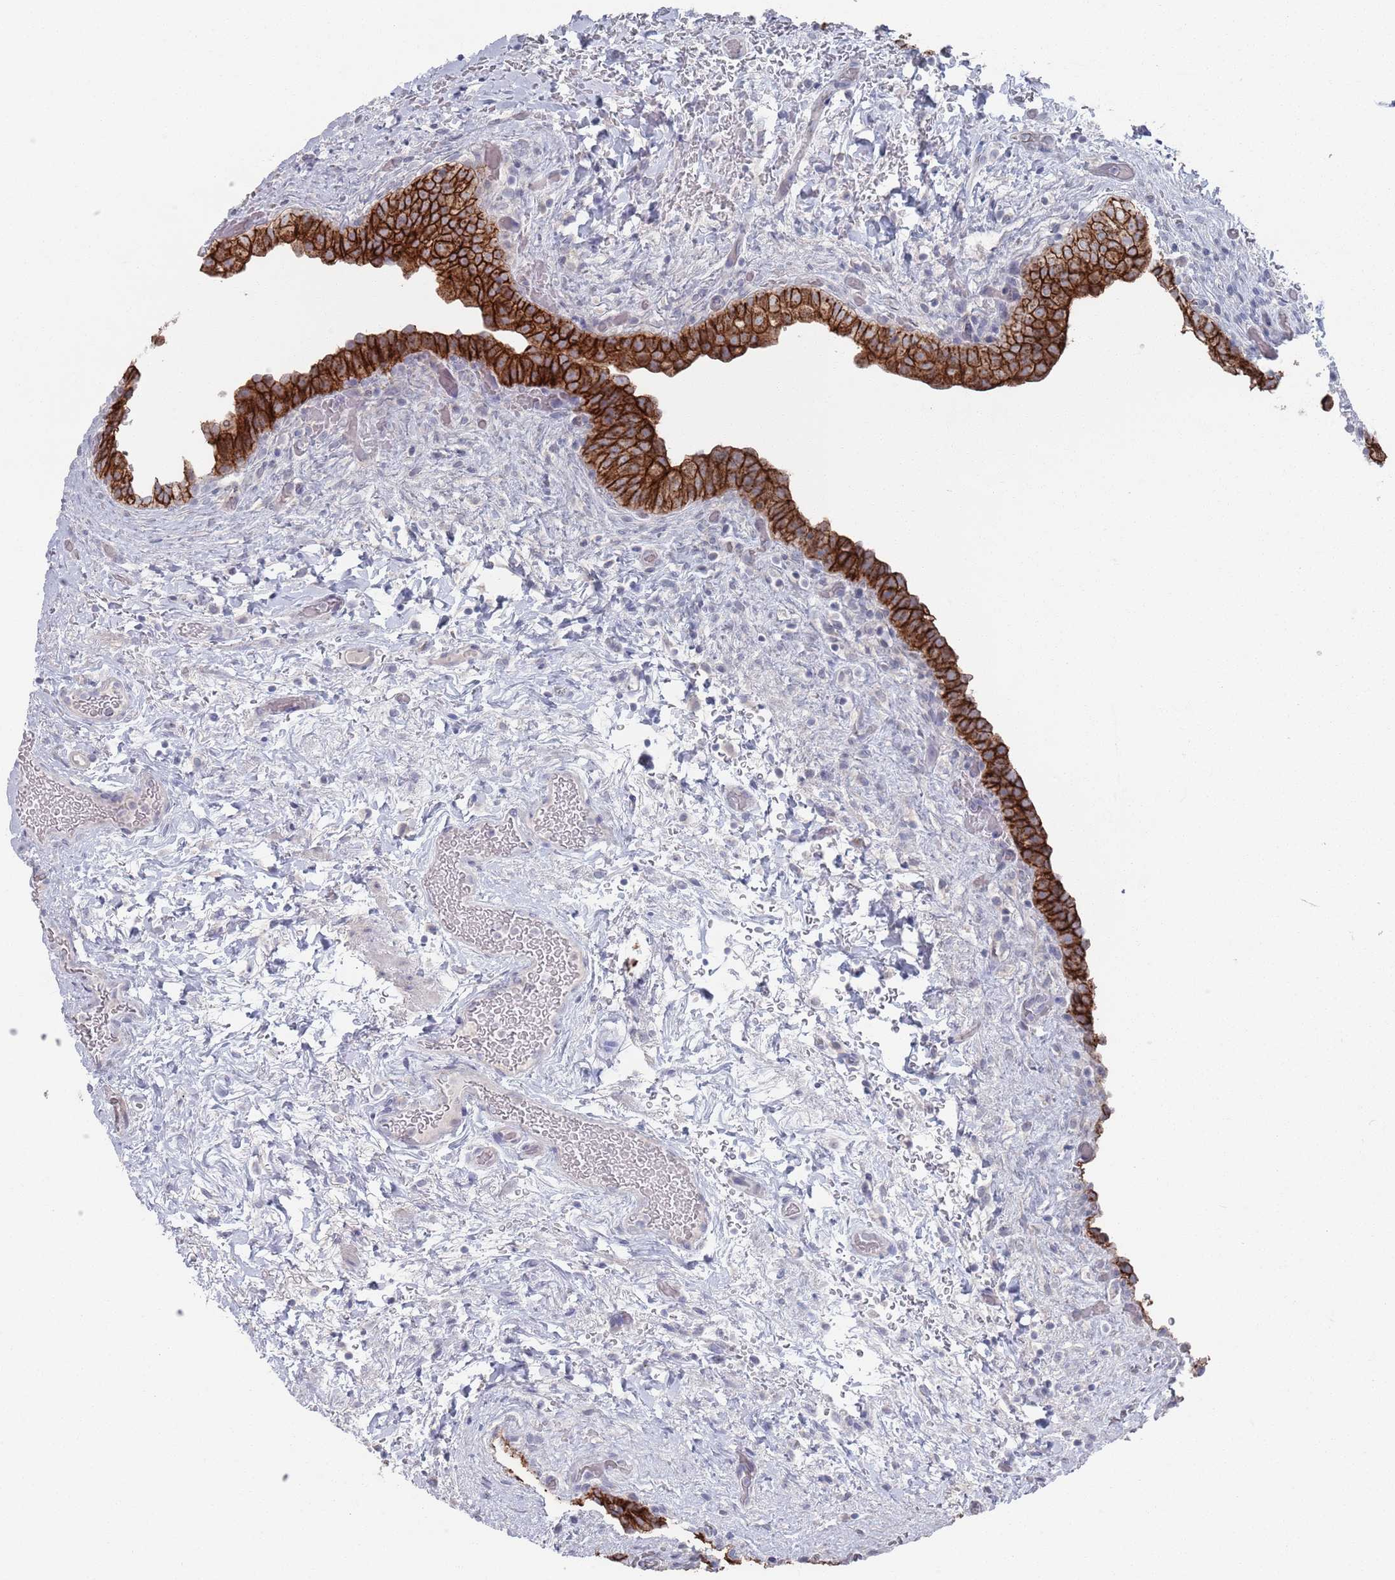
{"staining": {"intensity": "strong", "quantity": ">75%", "location": "cytoplasmic/membranous"}, "tissue": "urinary bladder", "cell_type": "Urothelial cells", "image_type": "normal", "snomed": [{"axis": "morphology", "description": "Normal tissue, NOS"}, {"axis": "topography", "description": "Urinary bladder"}], "caption": "This histopathology image exhibits immunohistochemistry (IHC) staining of unremarkable human urinary bladder, with high strong cytoplasmic/membranous staining in about >75% of urothelial cells.", "gene": "PROM2", "patient": {"sex": "male", "age": 69}}